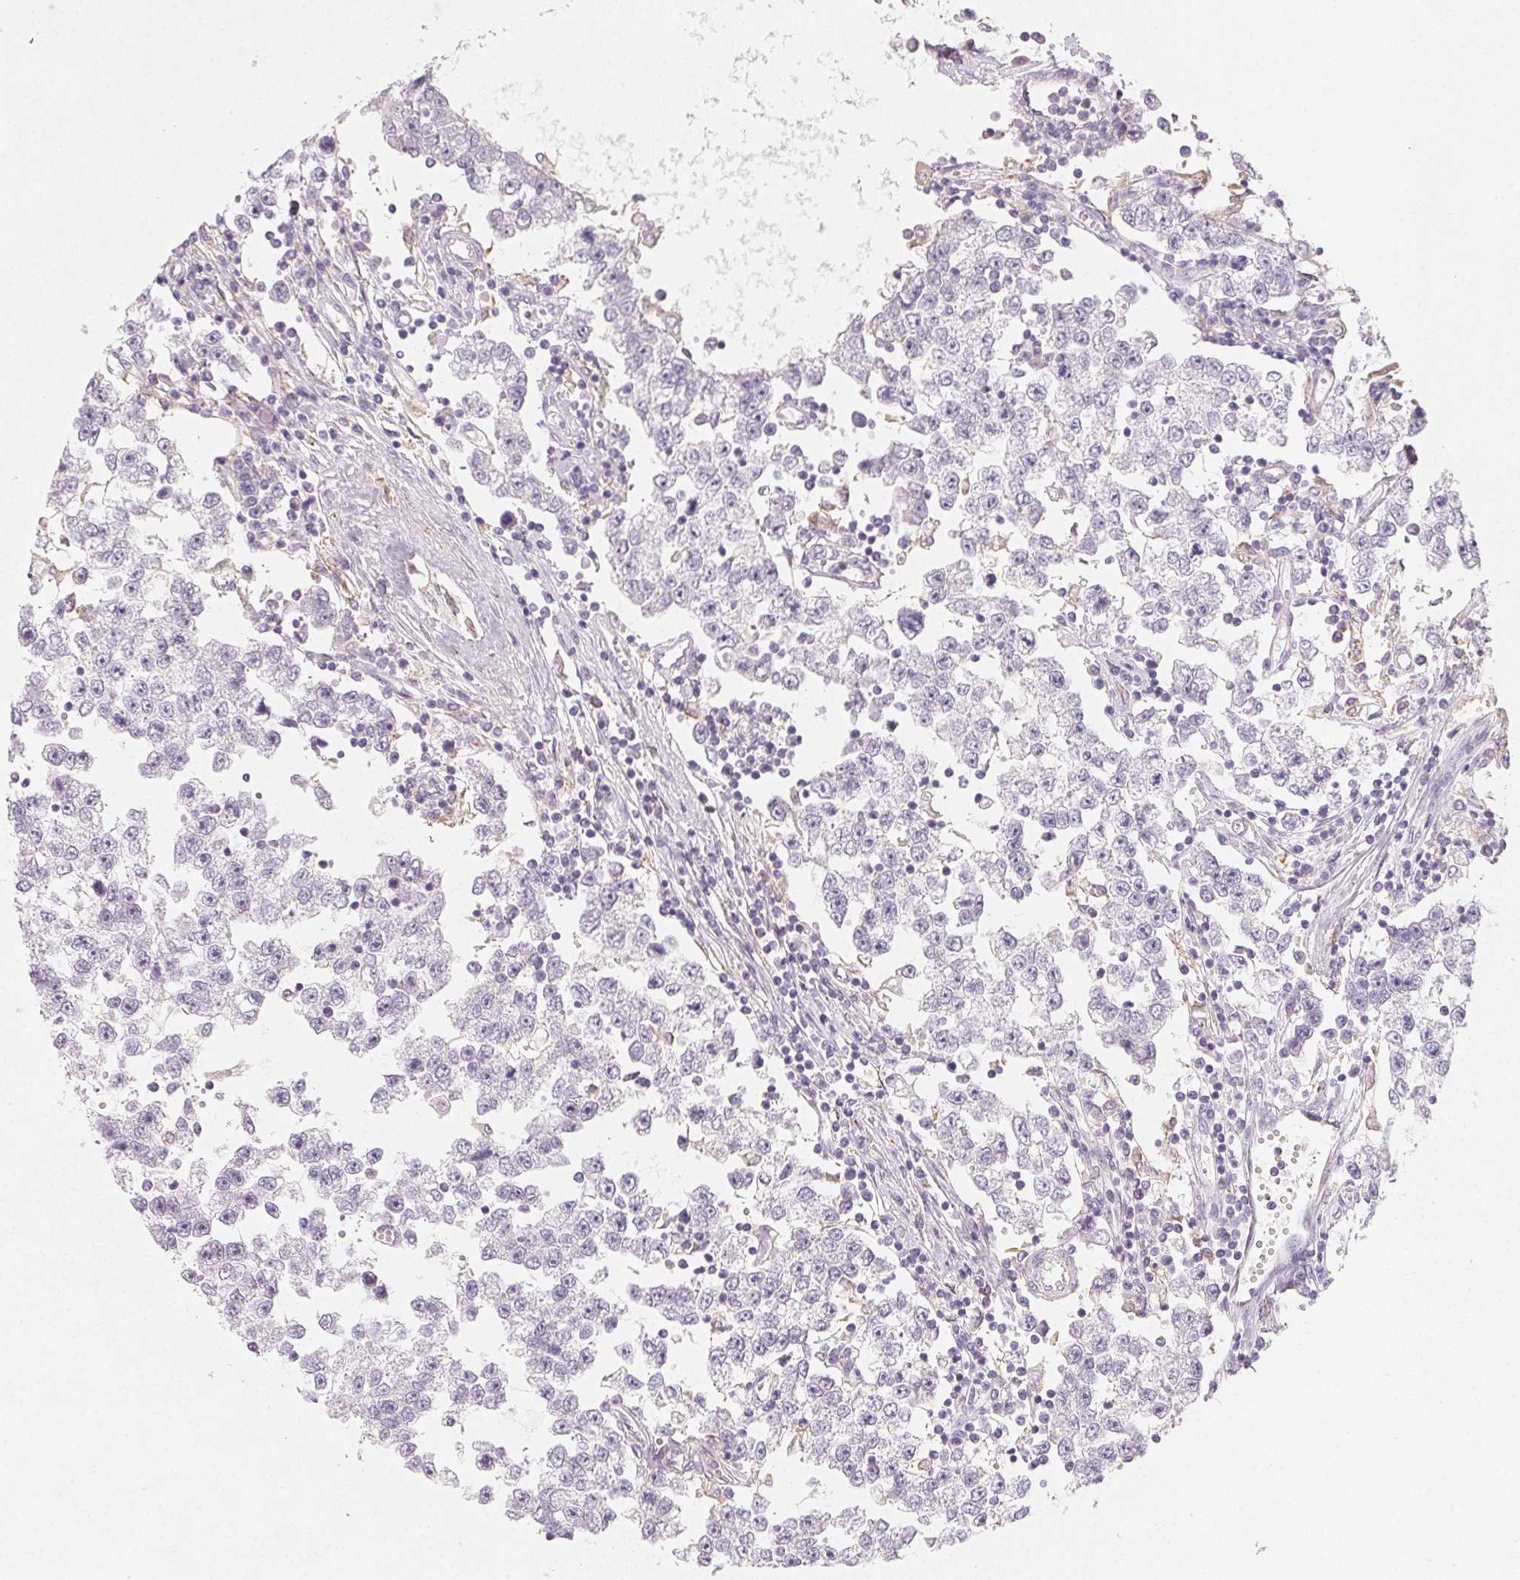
{"staining": {"intensity": "negative", "quantity": "none", "location": "none"}, "tissue": "testis cancer", "cell_type": "Tumor cells", "image_type": "cancer", "snomed": [{"axis": "morphology", "description": "Seminoma, NOS"}, {"axis": "topography", "description": "Testis"}], "caption": "DAB (3,3'-diaminobenzidine) immunohistochemical staining of seminoma (testis) shows no significant positivity in tumor cells.", "gene": "LRRC23", "patient": {"sex": "male", "age": 34}}